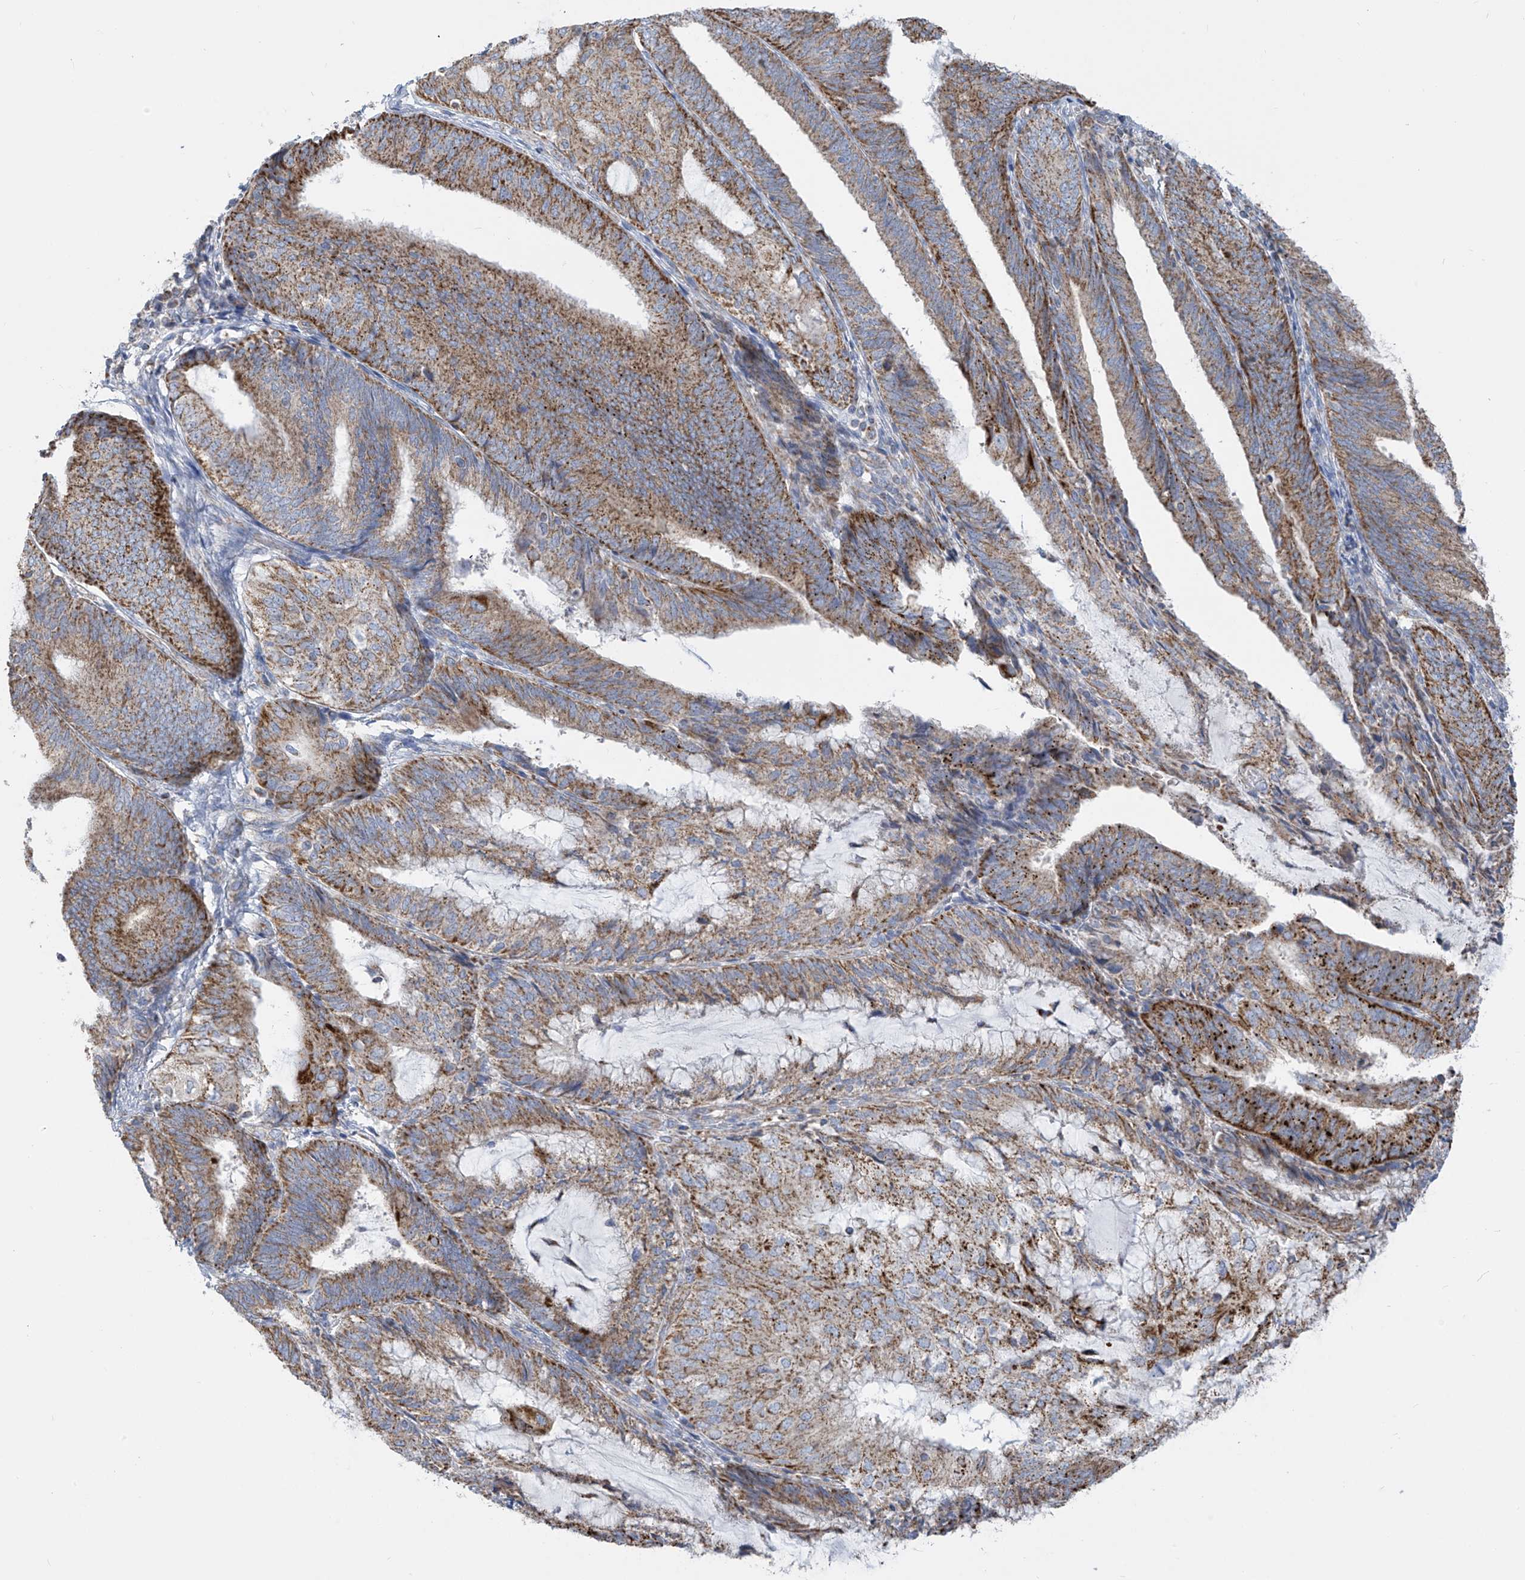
{"staining": {"intensity": "strong", "quantity": ">75%", "location": "cytoplasmic/membranous"}, "tissue": "endometrial cancer", "cell_type": "Tumor cells", "image_type": "cancer", "snomed": [{"axis": "morphology", "description": "Adenocarcinoma, NOS"}, {"axis": "topography", "description": "Endometrium"}], "caption": "The micrograph demonstrates immunohistochemical staining of endometrial adenocarcinoma. There is strong cytoplasmic/membranous expression is identified in approximately >75% of tumor cells. The staining was performed using DAB, with brown indicating positive protein expression. Nuclei are stained blue with hematoxylin.", "gene": "PNPT1", "patient": {"sex": "female", "age": 81}}